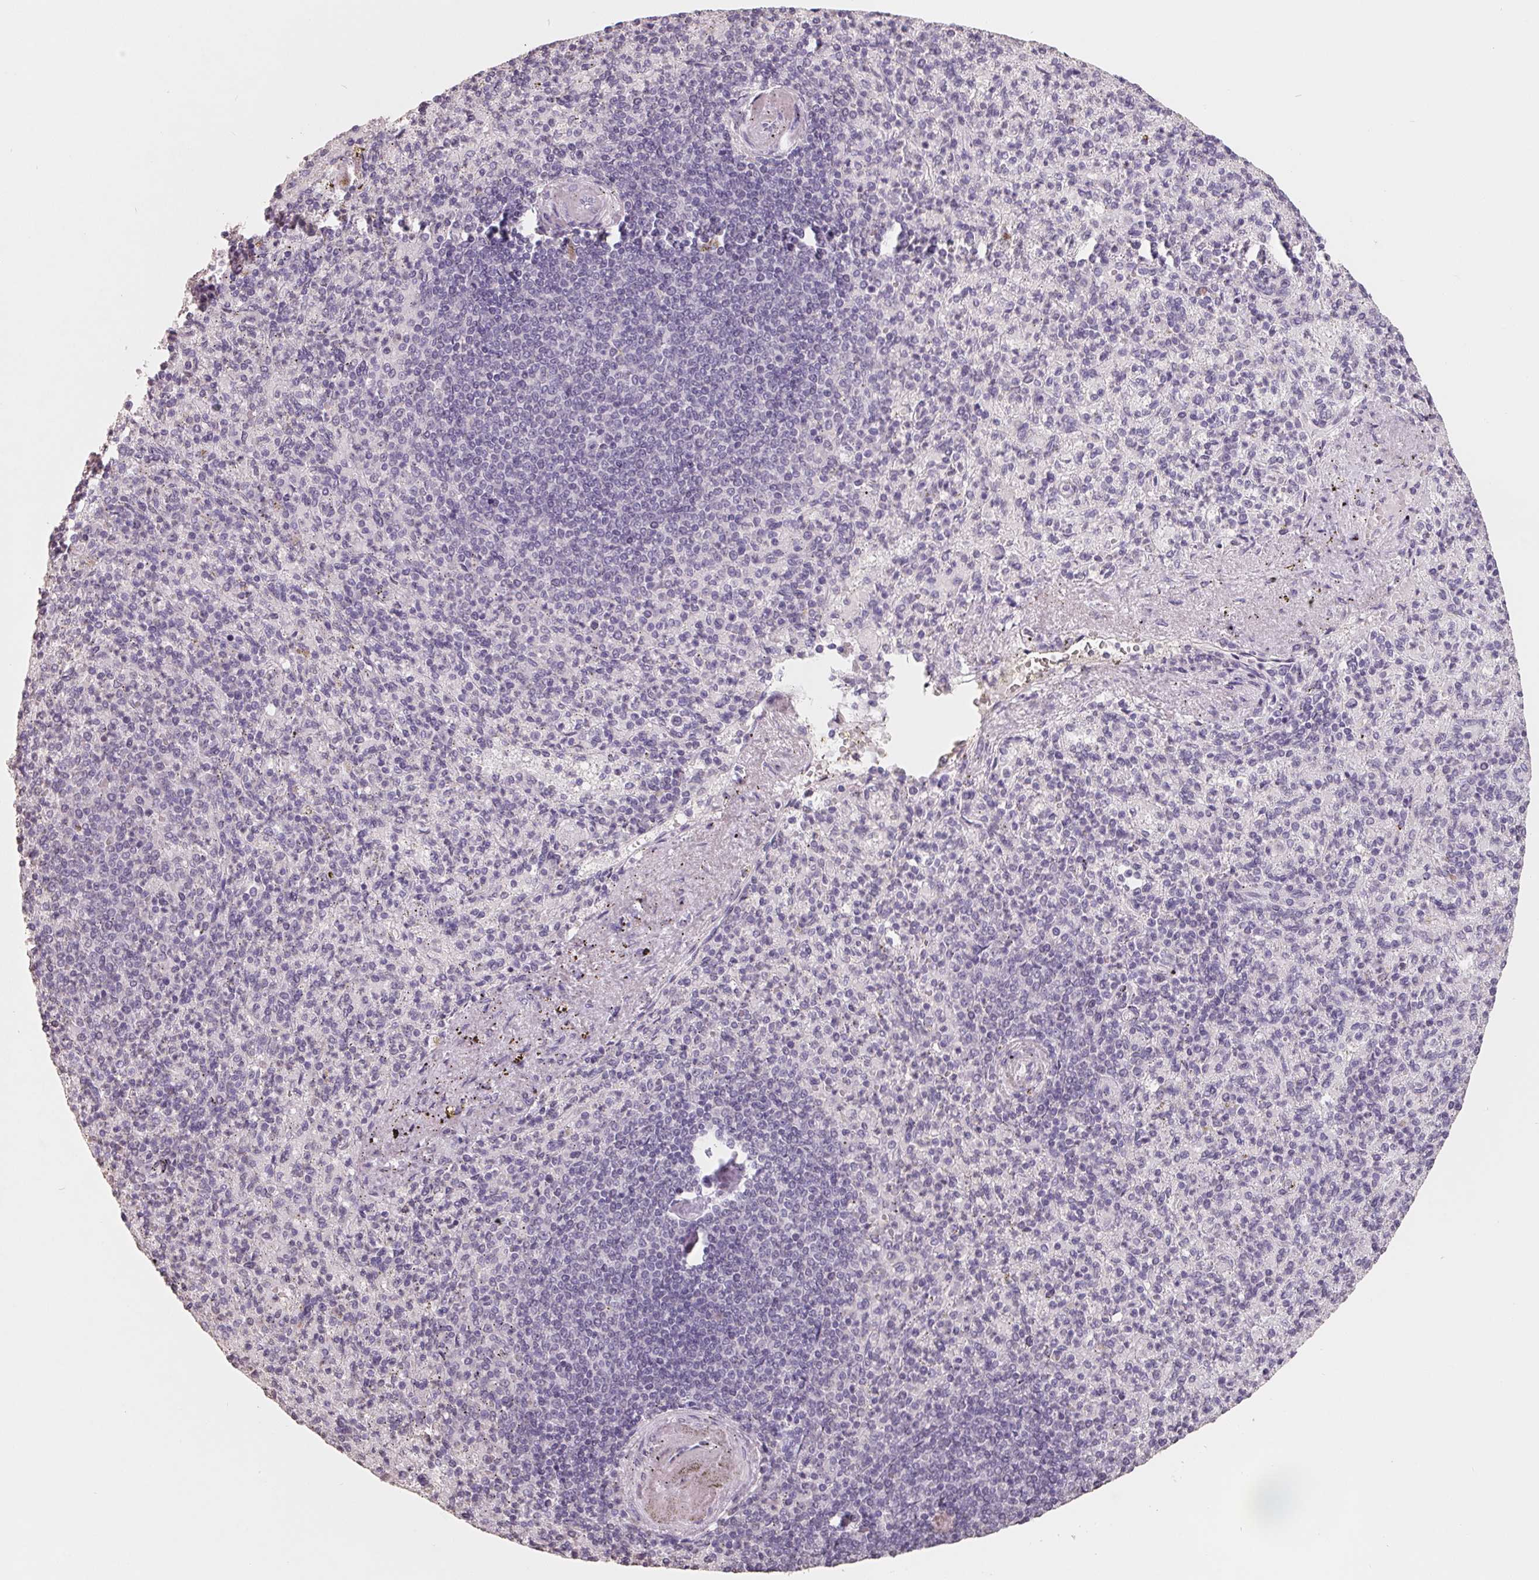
{"staining": {"intensity": "negative", "quantity": "none", "location": "none"}, "tissue": "spleen", "cell_type": "Cells in red pulp", "image_type": "normal", "snomed": [{"axis": "morphology", "description": "Normal tissue, NOS"}, {"axis": "topography", "description": "Spleen"}], "caption": "This is a micrograph of immunohistochemistry staining of unremarkable spleen, which shows no staining in cells in red pulp. Nuclei are stained in blue.", "gene": "FTCD", "patient": {"sex": "female", "age": 74}}